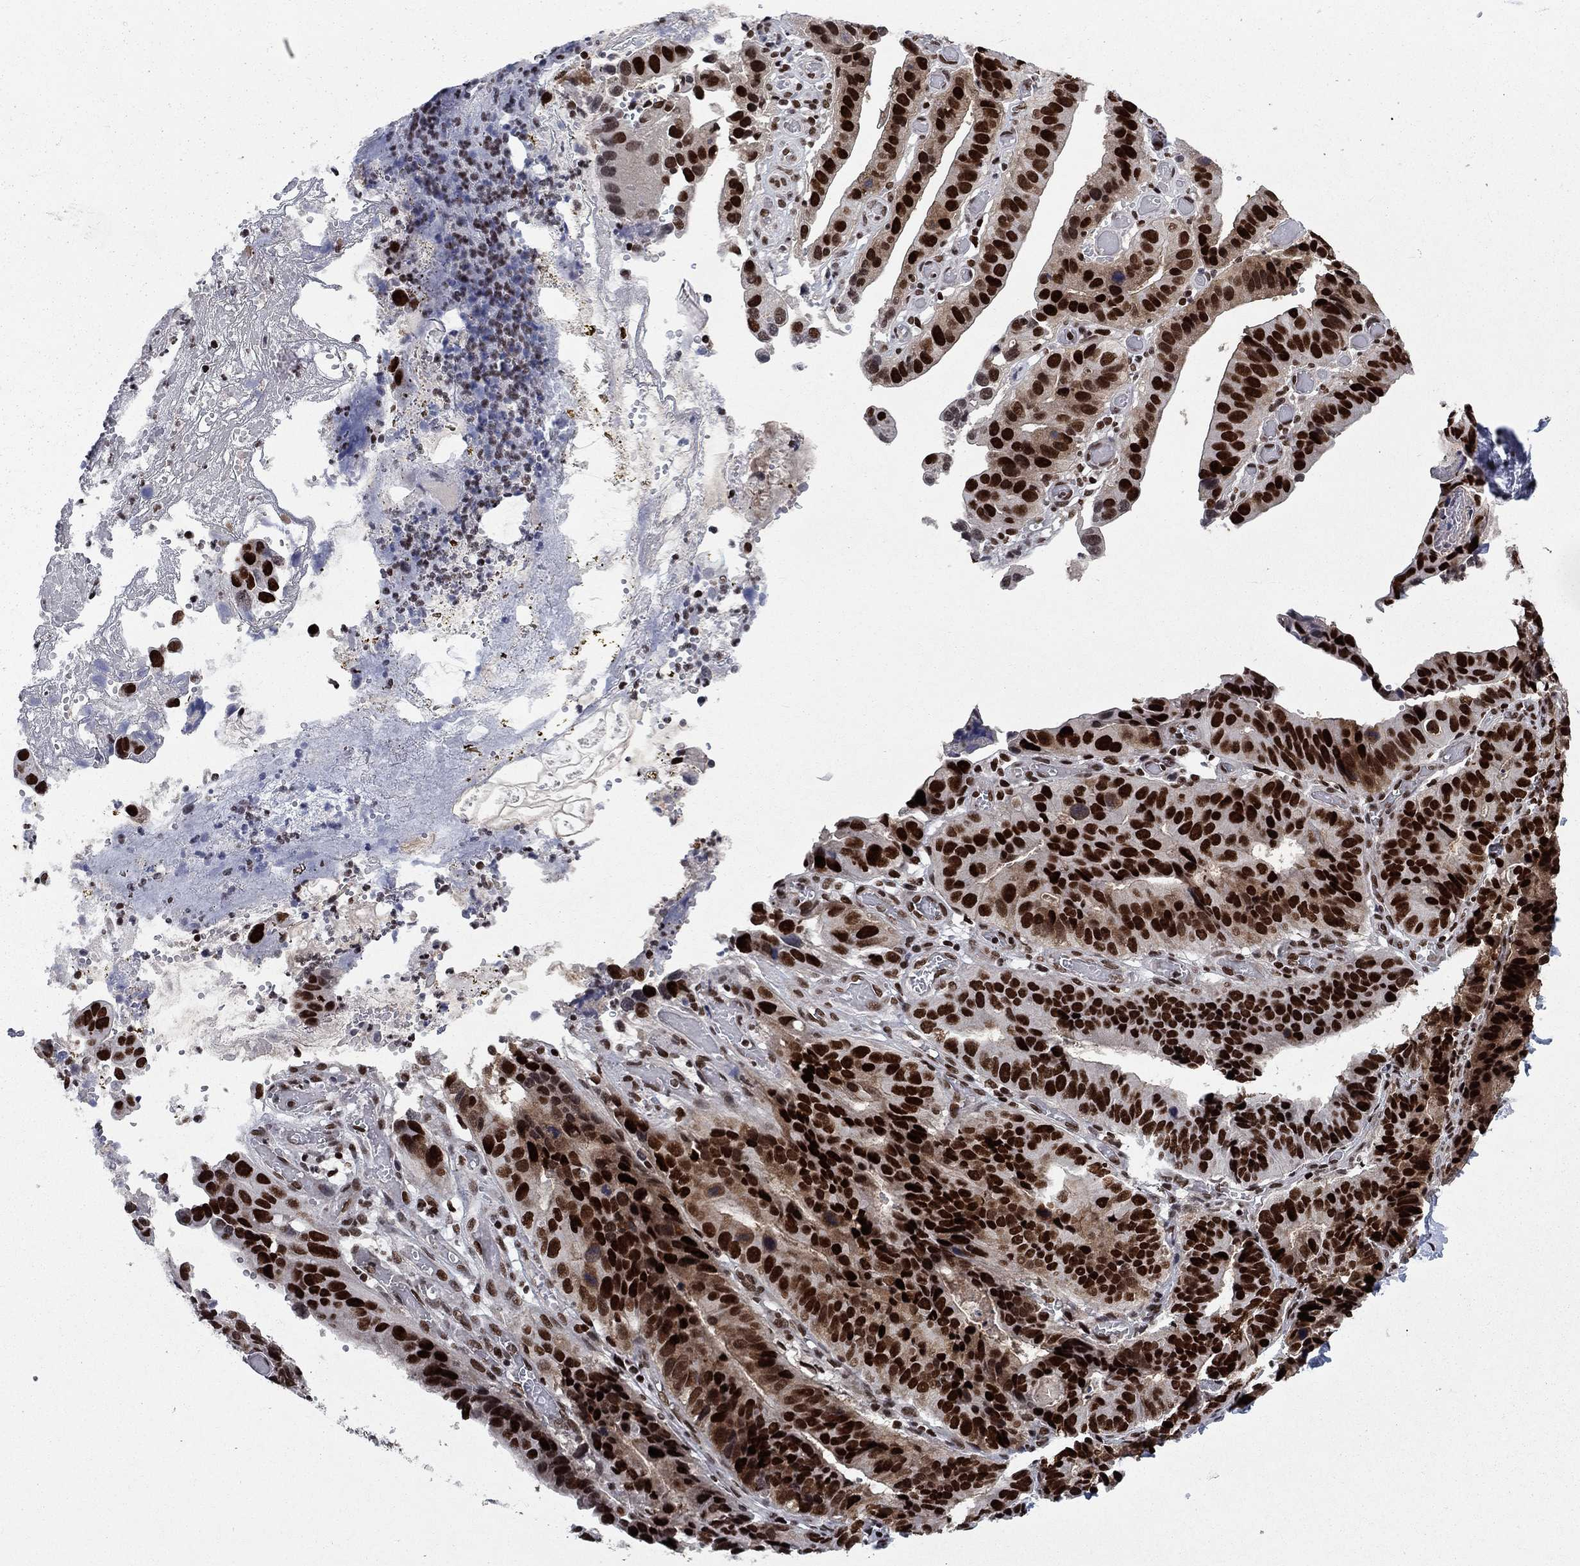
{"staining": {"intensity": "strong", "quantity": ">75%", "location": "nuclear"}, "tissue": "stomach cancer", "cell_type": "Tumor cells", "image_type": "cancer", "snomed": [{"axis": "morphology", "description": "Adenocarcinoma, NOS"}, {"axis": "topography", "description": "Stomach"}], "caption": "About >75% of tumor cells in human adenocarcinoma (stomach) display strong nuclear protein staining as visualized by brown immunohistochemical staining.", "gene": "RPRD1B", "patient": {"sex": "male", "age": 84}}